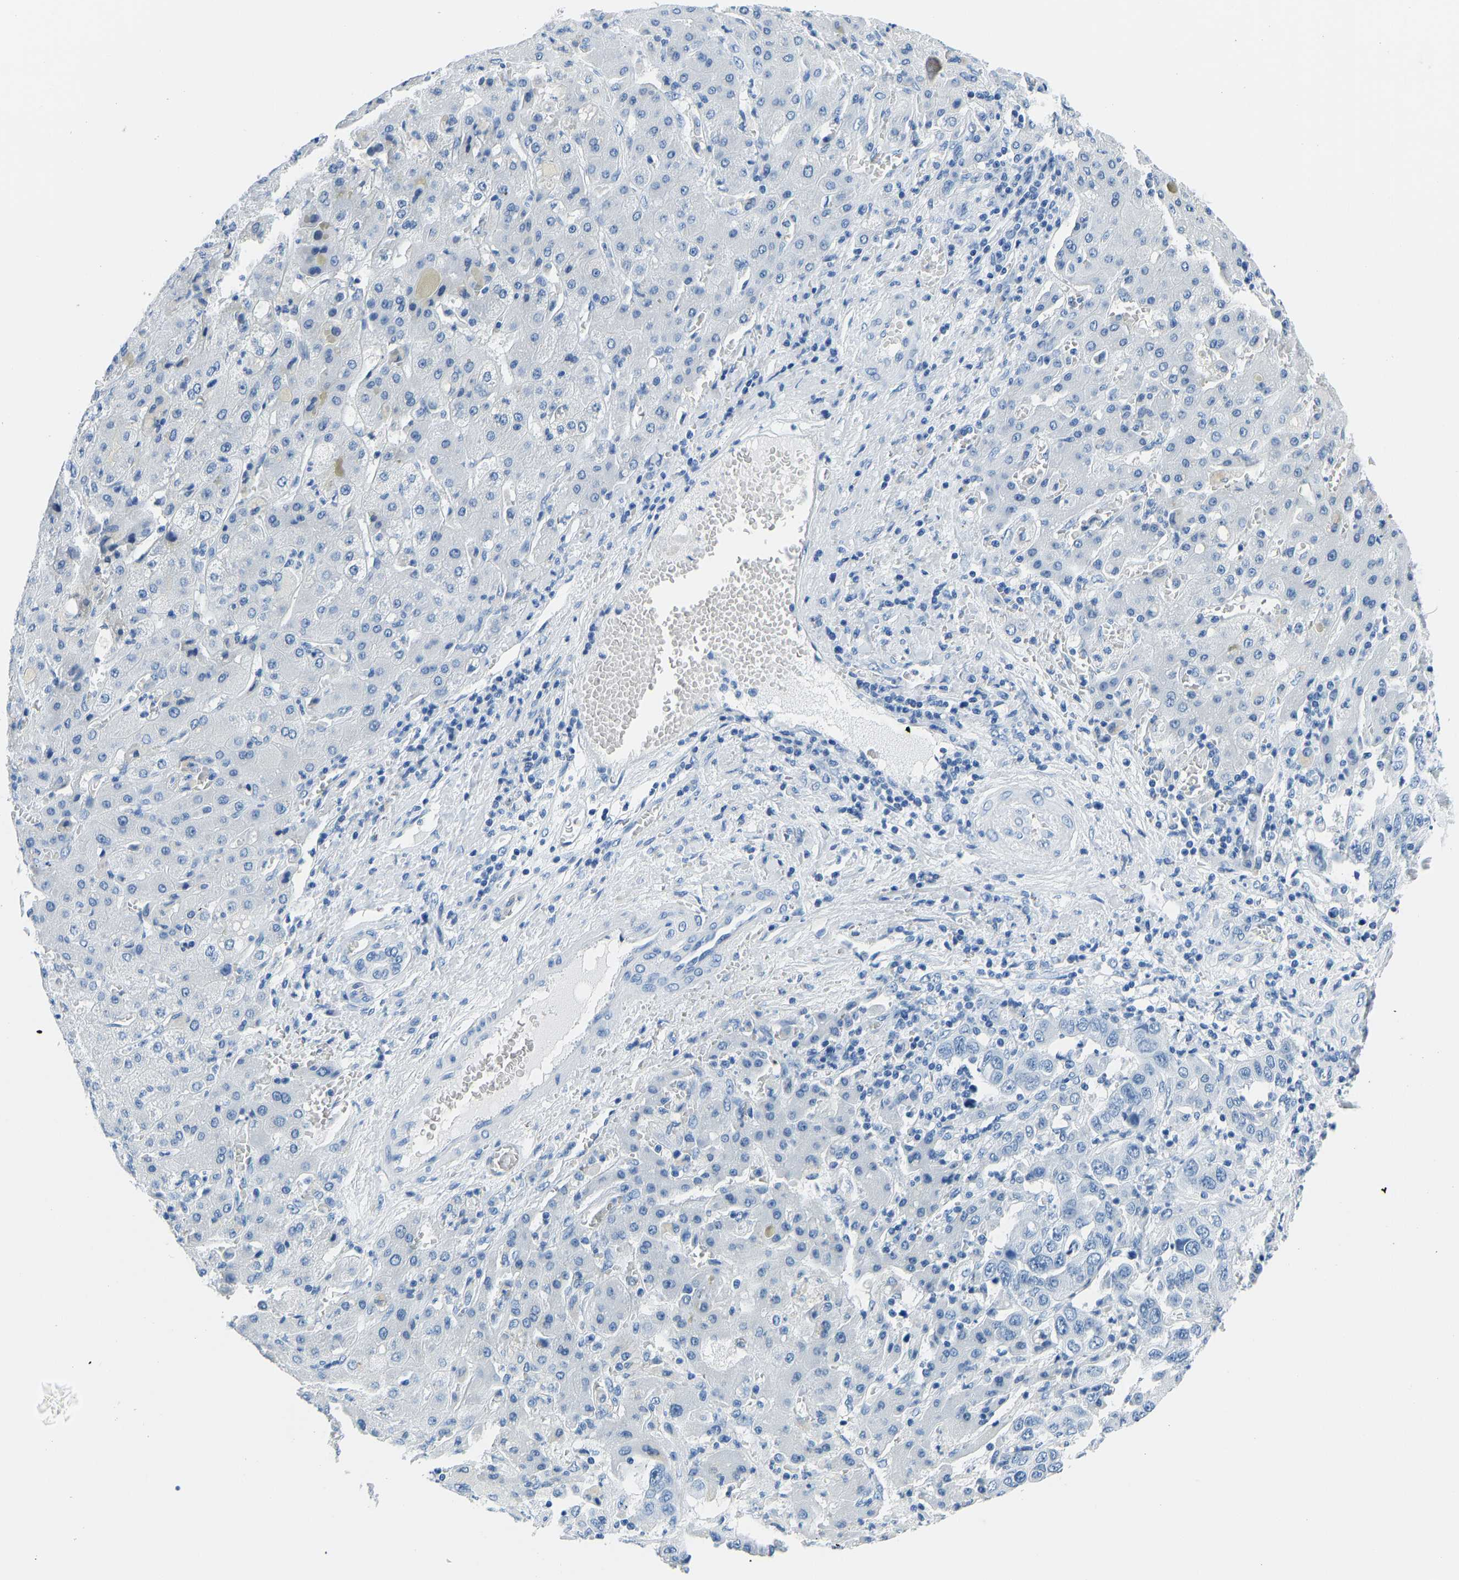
{"staining": {"intensity": "negative", "quantity": "none", "location": "none"}, "tissue": "liver cancer", "cell_type": "Tumor cells", "image_type": "cancer", "snomed": [{"axis": "morphology", "description": "Cholangiocarcinoma"}, {"axis": "topography", "description": "Liver"}], "caption": "An immunohistochemistry (IHC) image of liver cancer is shown. There is no staining in tumor cells of liver cancer.", "gene": "SERPINB3", "patient": {"sex": "female", "age": 52}}